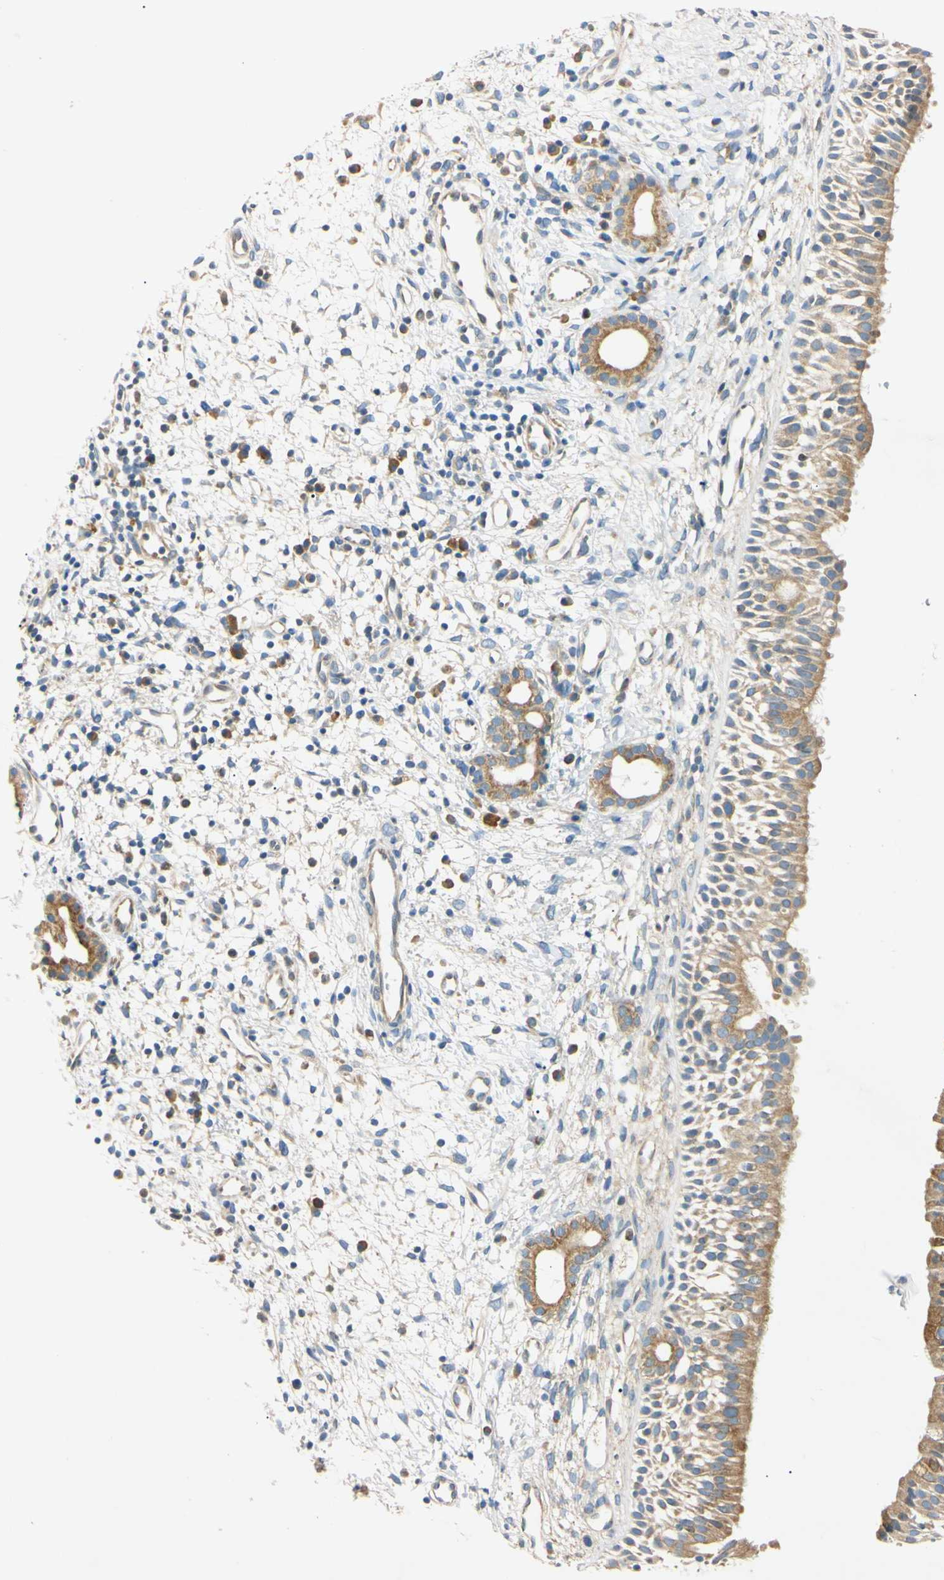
{"staining": {"intensity": "moderate", "quantity": ">75%", "location": "cytoplasmic/membranous"}, "tissue": "nasopharynx", "cell_type": "Respiratory epithelial cells", "image_type": "normal", "snomed": [{"axis": "morphology", "description": "Normal tissue, NOS"}, {"axis": "topography", "description": "Nasopharynx"}], "caption": "Protein staining of unremarkable nasopharynx exhibits moderate cytoplasmic/membranous expression in approximately >75% of respiratory epithelial cells.", "gene": "DNAJB12", "patient": {"sex": "male", "age": 22}}